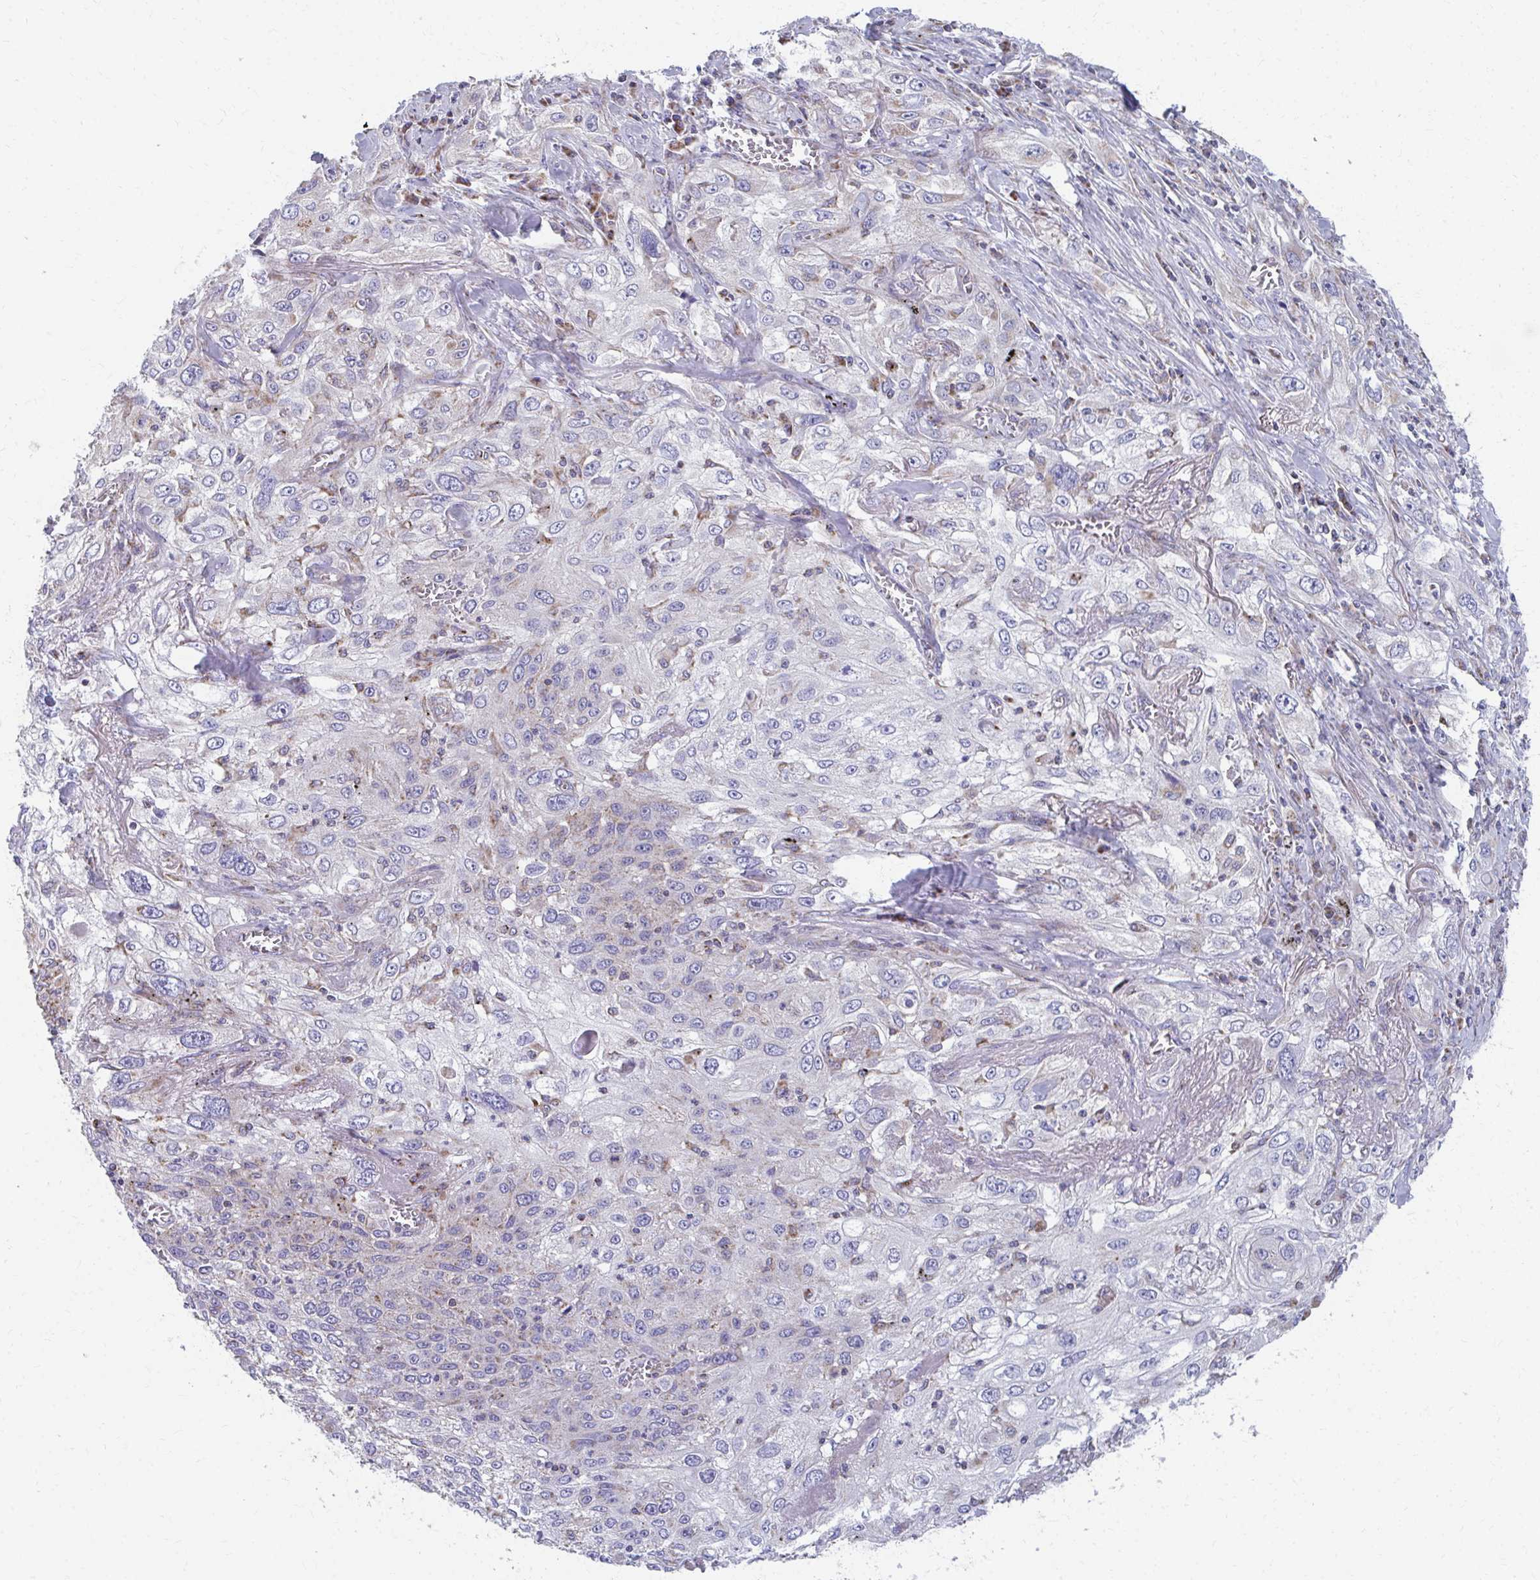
{"staining": {"intensity": "negative", "quantity": "none", "location": "none"}, "tissue": "lung cancer", "cell_type": "Tumor cells", "image_type": "cancer", "snomed": [{"axis": "morphology", "description": "Squamous cell carcinoma, NOS"}, {"axis": "topography", "description": "Lung"}], "caption": "A high-resolution photomicrograph shows immunohistochemistry (IHC) staining of squamous cell carcinoma (lung), which displays no significant expression in tumor cells. Brightfield microscopy of immunohistochemistry stained with DAB (3,3'-diaminobenzidine) (brown) and hematoxylin (blue), captured at high magnification.", "gene": "RCC1L", "patient": {"sex": "female", "age": 69}}